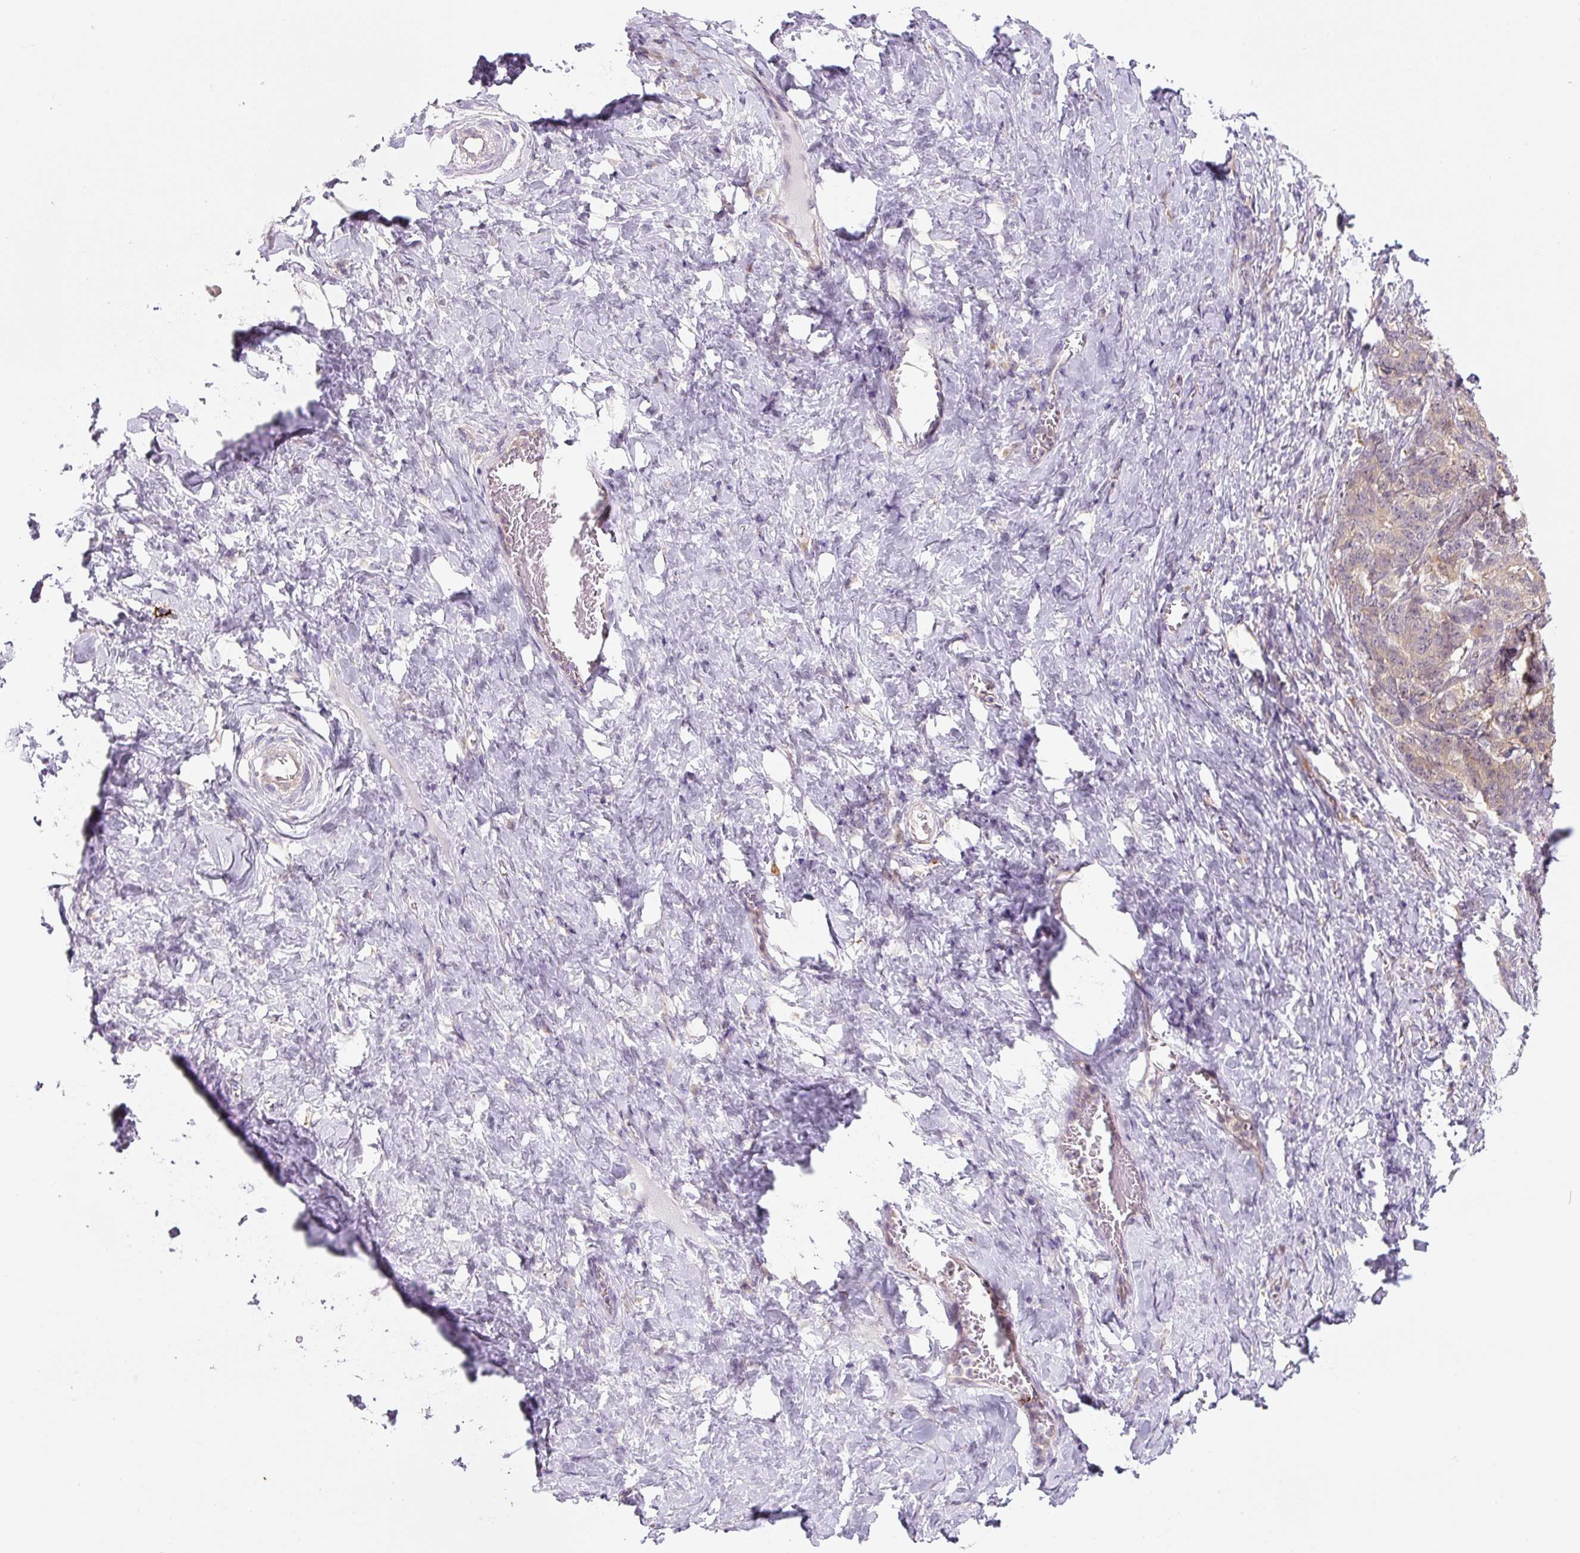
{"staining": {"intensity": "weak", "quantity": "<25%", "location": "cytoplasmic/membranous"}, "tissue": "stomach cancer", "cell_type": "Tumor cells", "image_type": "cancer", "snomed": [{"axis": "morphology", "description": "Normal tissue, NOS"}, {"axis": "morphology", "description": "Adenocarcinoma, NOS"}, {"axis": "topography", "description": "Stomach"}], "caption": "Image shows no protein staining in tumor cells of adenocarcinoma (stomach) tissue.", "gene": "SPSB2", "patient": {"sex": "female", "age": 64}}